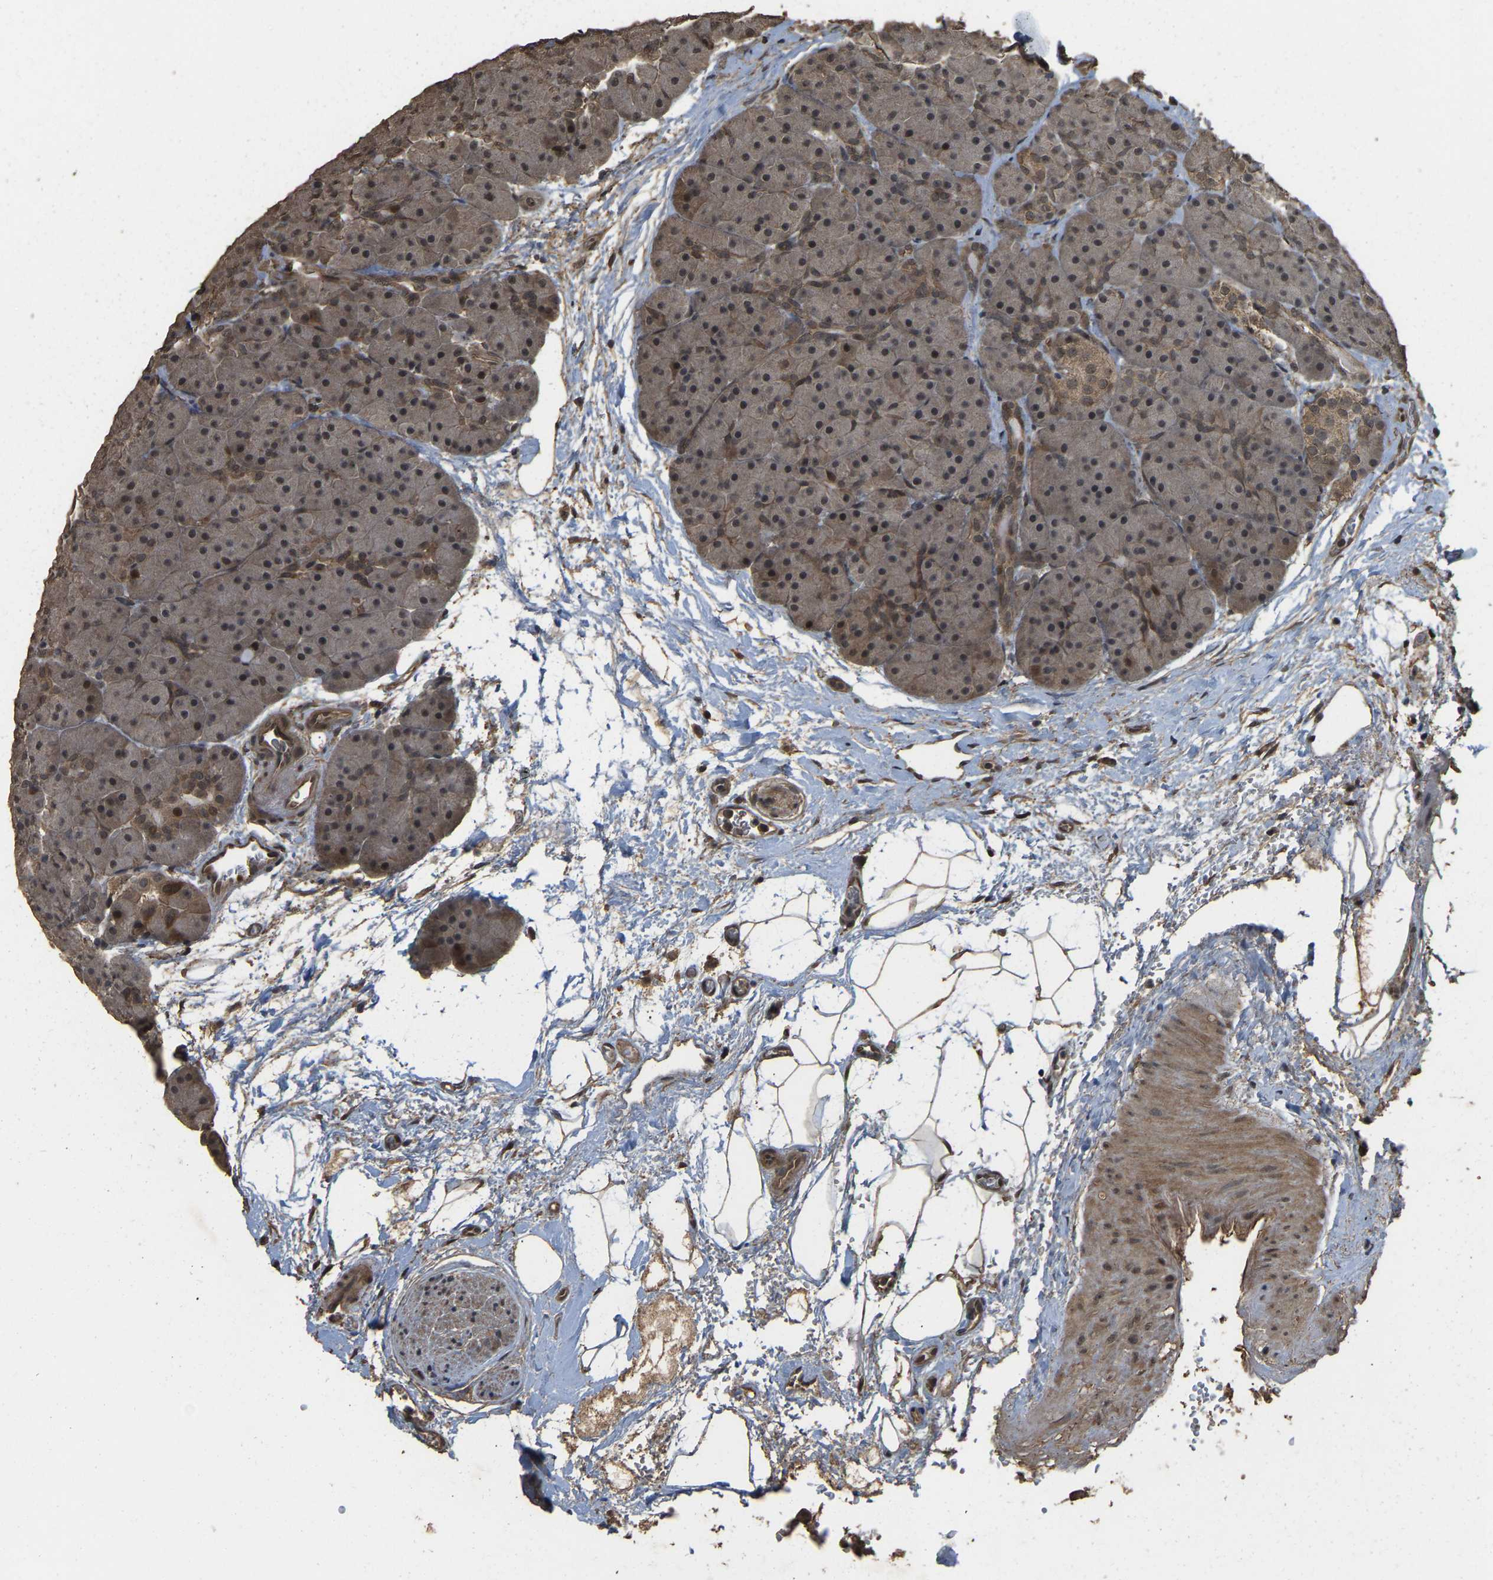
{"staining": {"intensity": "strong", "quantity": ">75%", "location": "cytoplasmic/membranous,nuclear"}, "tissue": "pancreas", "cell_type": "Exocrine glandular cells", "image_type": "normal", "snomed": [{"axis": "morphology", "description": "Normal tissue, NOS"}, {"axis": "topography", "description": "Pancreas"}], "caption": "Immunohistochemical staining of benign human pancreas displays high levels of strong cytoplasmic/membranous,nuclear staining in about >75% of exocrine glandular cells. (brown staining indicates protein expression, while blue staining denotes nuclei).", "gene": "ARHGAP23", "patient": {"sex": "male", "age": 66}}